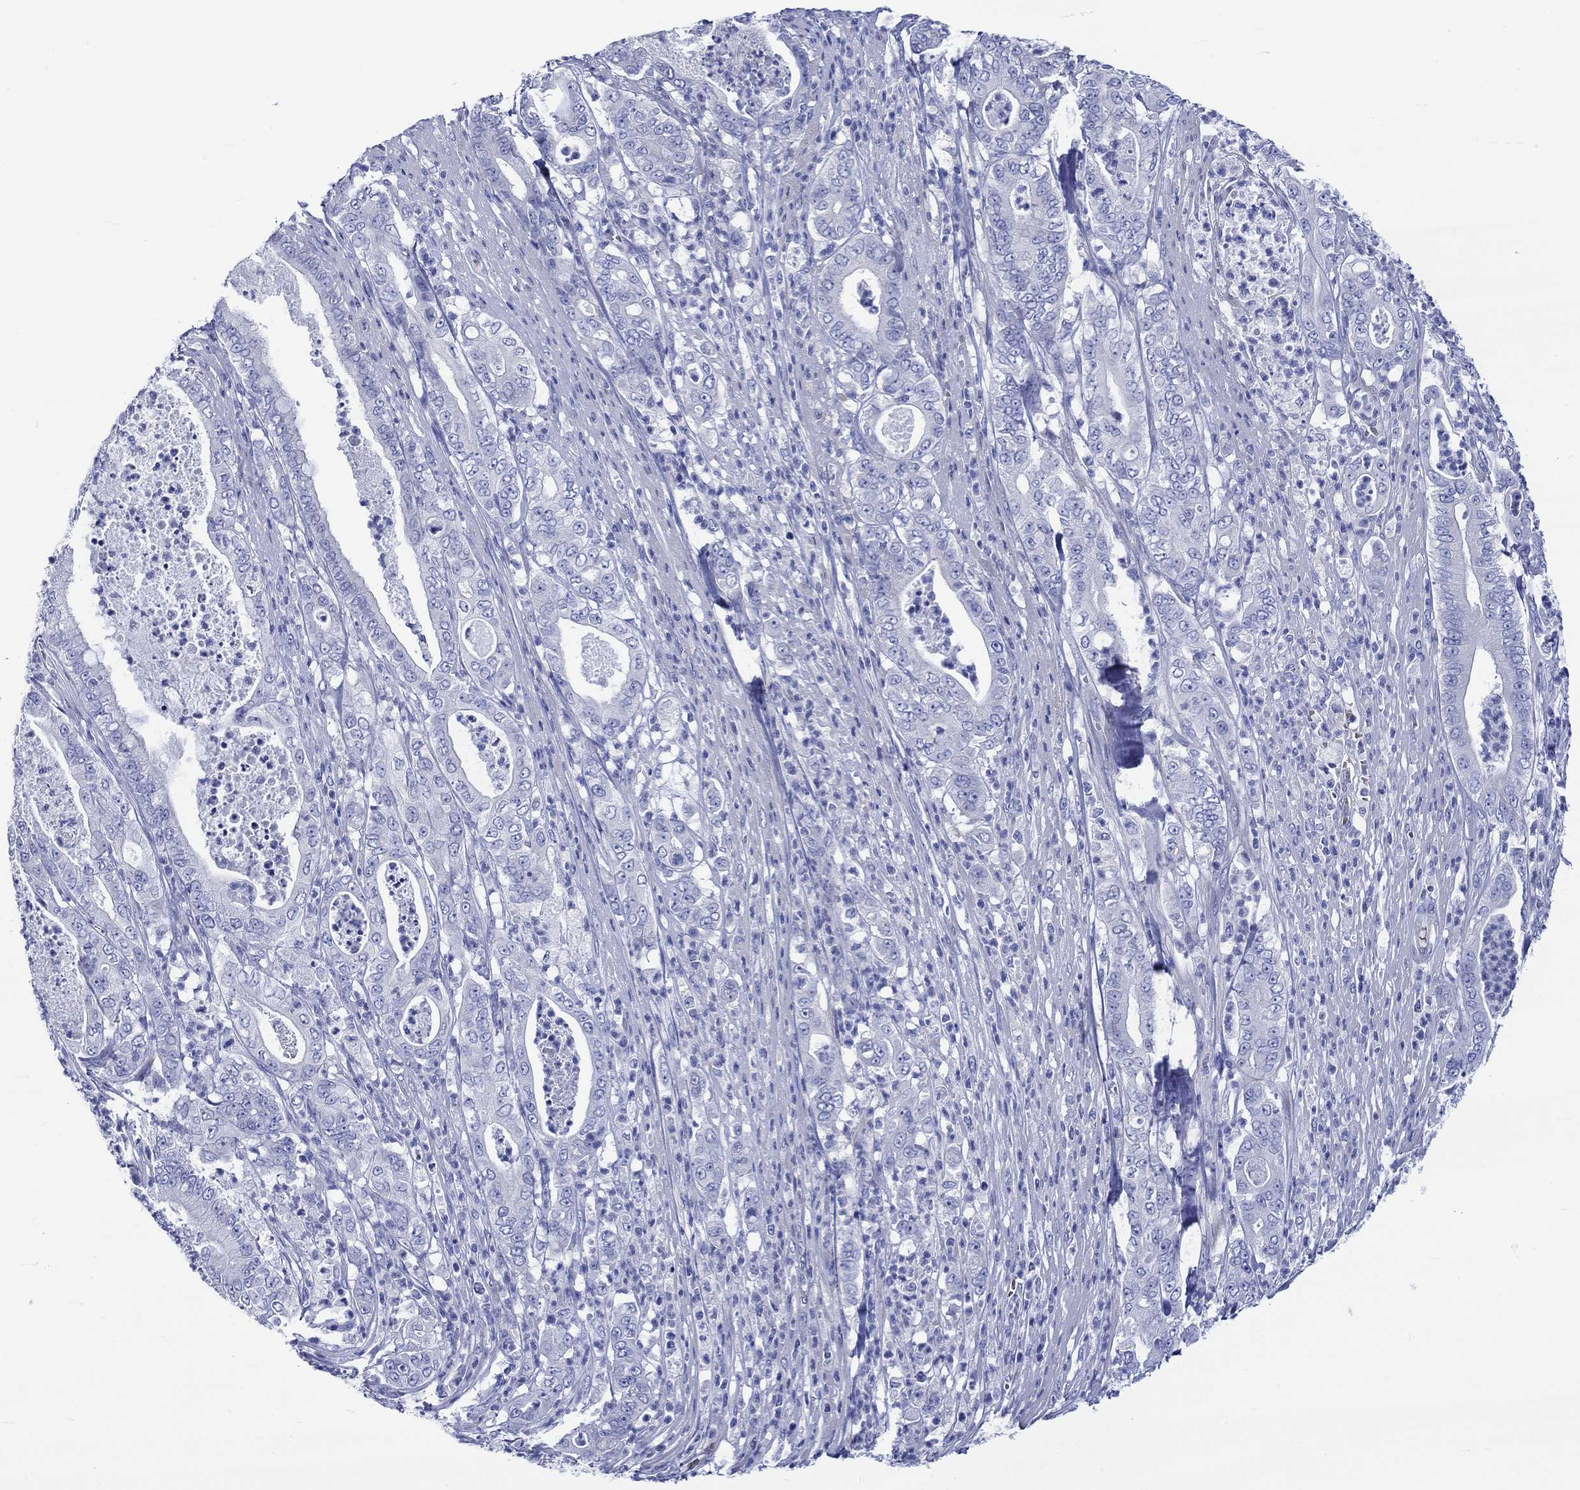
{"staining": {"intensity": "negative", "quantity": "none", "location": "none"}, "tissue": "pancreatic cancer", "cell_type": "Tumor cells", "image_type": "cancer", "snomed": [{"axis": "morphology", "description": "Adenocarcinoma, NOS"}, {"axis": "topography", "description": "Pancreas"}], "caption": "High magnification brightfield microscopy of pancreatic cancer stained with DAB (3,3'-diaminobenzidine) (brown) and counterstained with hematoxylin (blue): tumor cells show no significant positivity. (DAB (3,3'-diaminobenzidine) immunohistochemistry (IHC), high magnification).", "gene": "NRIP3", "patient": {"sex": "male", "age": 71}}